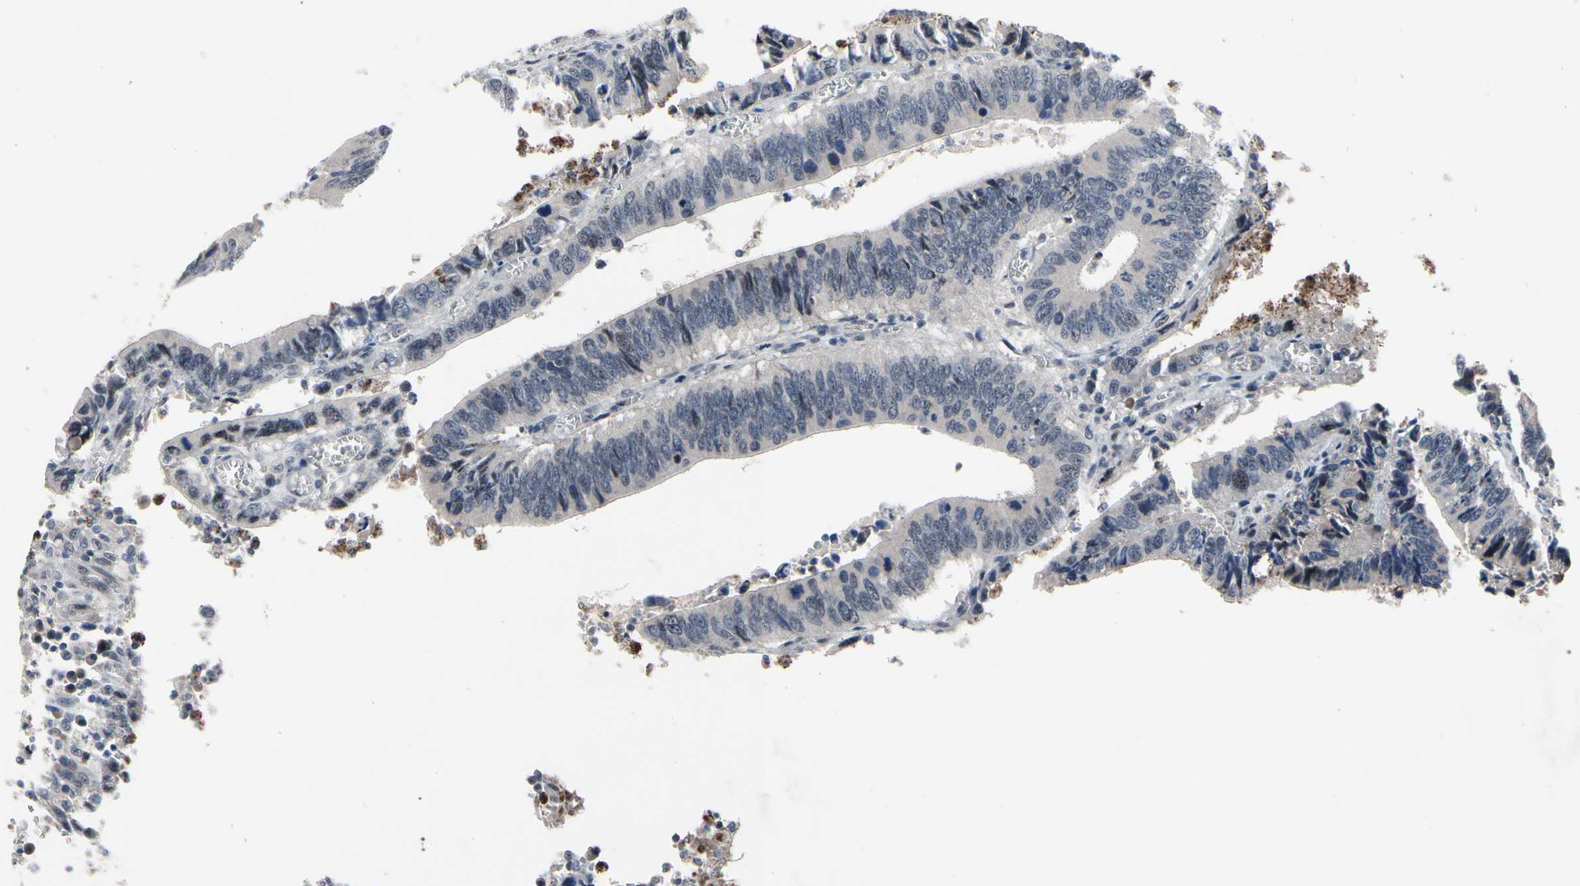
{"staining": {"intensity": "weak", "quantity": "<25%", "location": "nuclear"}, "tissue": "colorectal cancer", "cell_type": "Tumor cells", "image_type": "cancer", "snomed": [{"axis": "morphology", "description": "Adenocarcinoma, NOS"}, {"axis": "topography", "description": "Colon"}], "caption": "Immunohistochemistry (IHC) of colorectal cancer (adenocarcinoma) displays no expression in tumor cells.", "gene": "SOX7", "patient": {"sex": "male", "age": 72}}